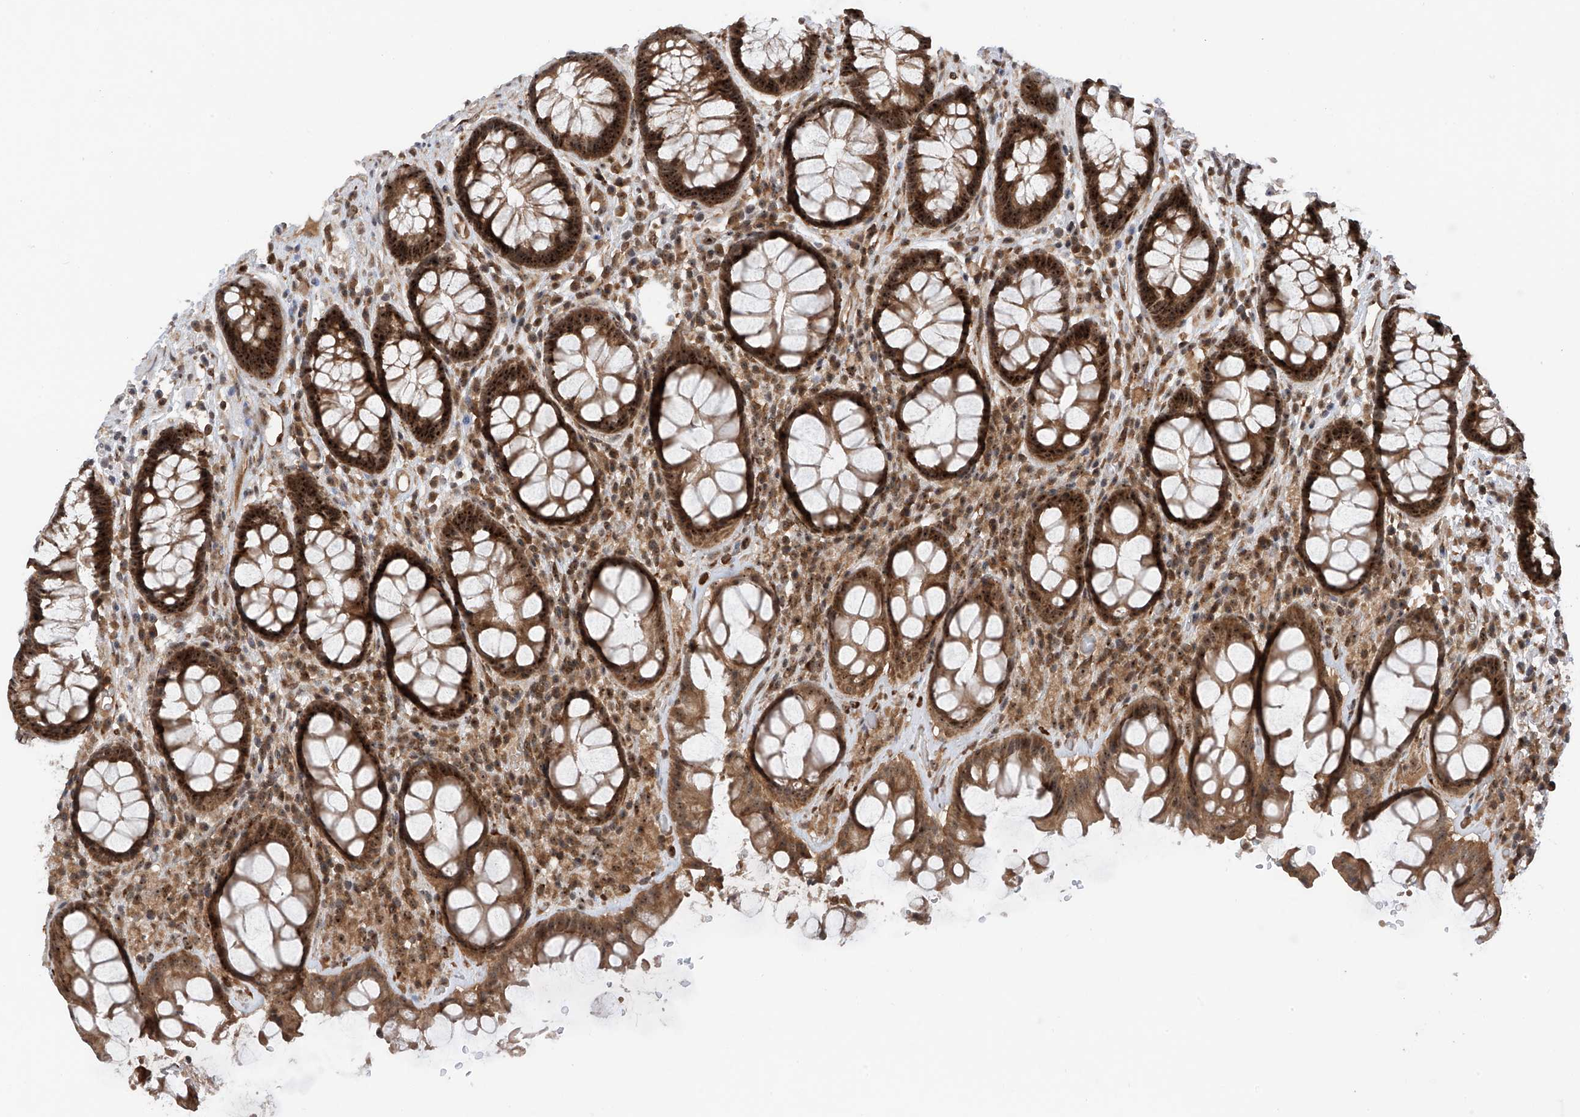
{"staining": {"intensity": "strong", "quantity": ">75%", "location": "cytoplasmic/membranous,nuclear"}, "tissue": "rectum", "cell_type": "Glandular cells", "image_type": "normal", "snomed": [{"axis": "morphology", "description": "Normal tissue, NOS"}, {"axis": "topography", "description": "Rectum"}], "caption": "The immunohistochemical stain shows strong cytoplasmic/membranous,nuclear staining in glandular cells of unremarkable rectum.", "gene": "C1orf131", "patient": {"sex": "male", "age": 64}}